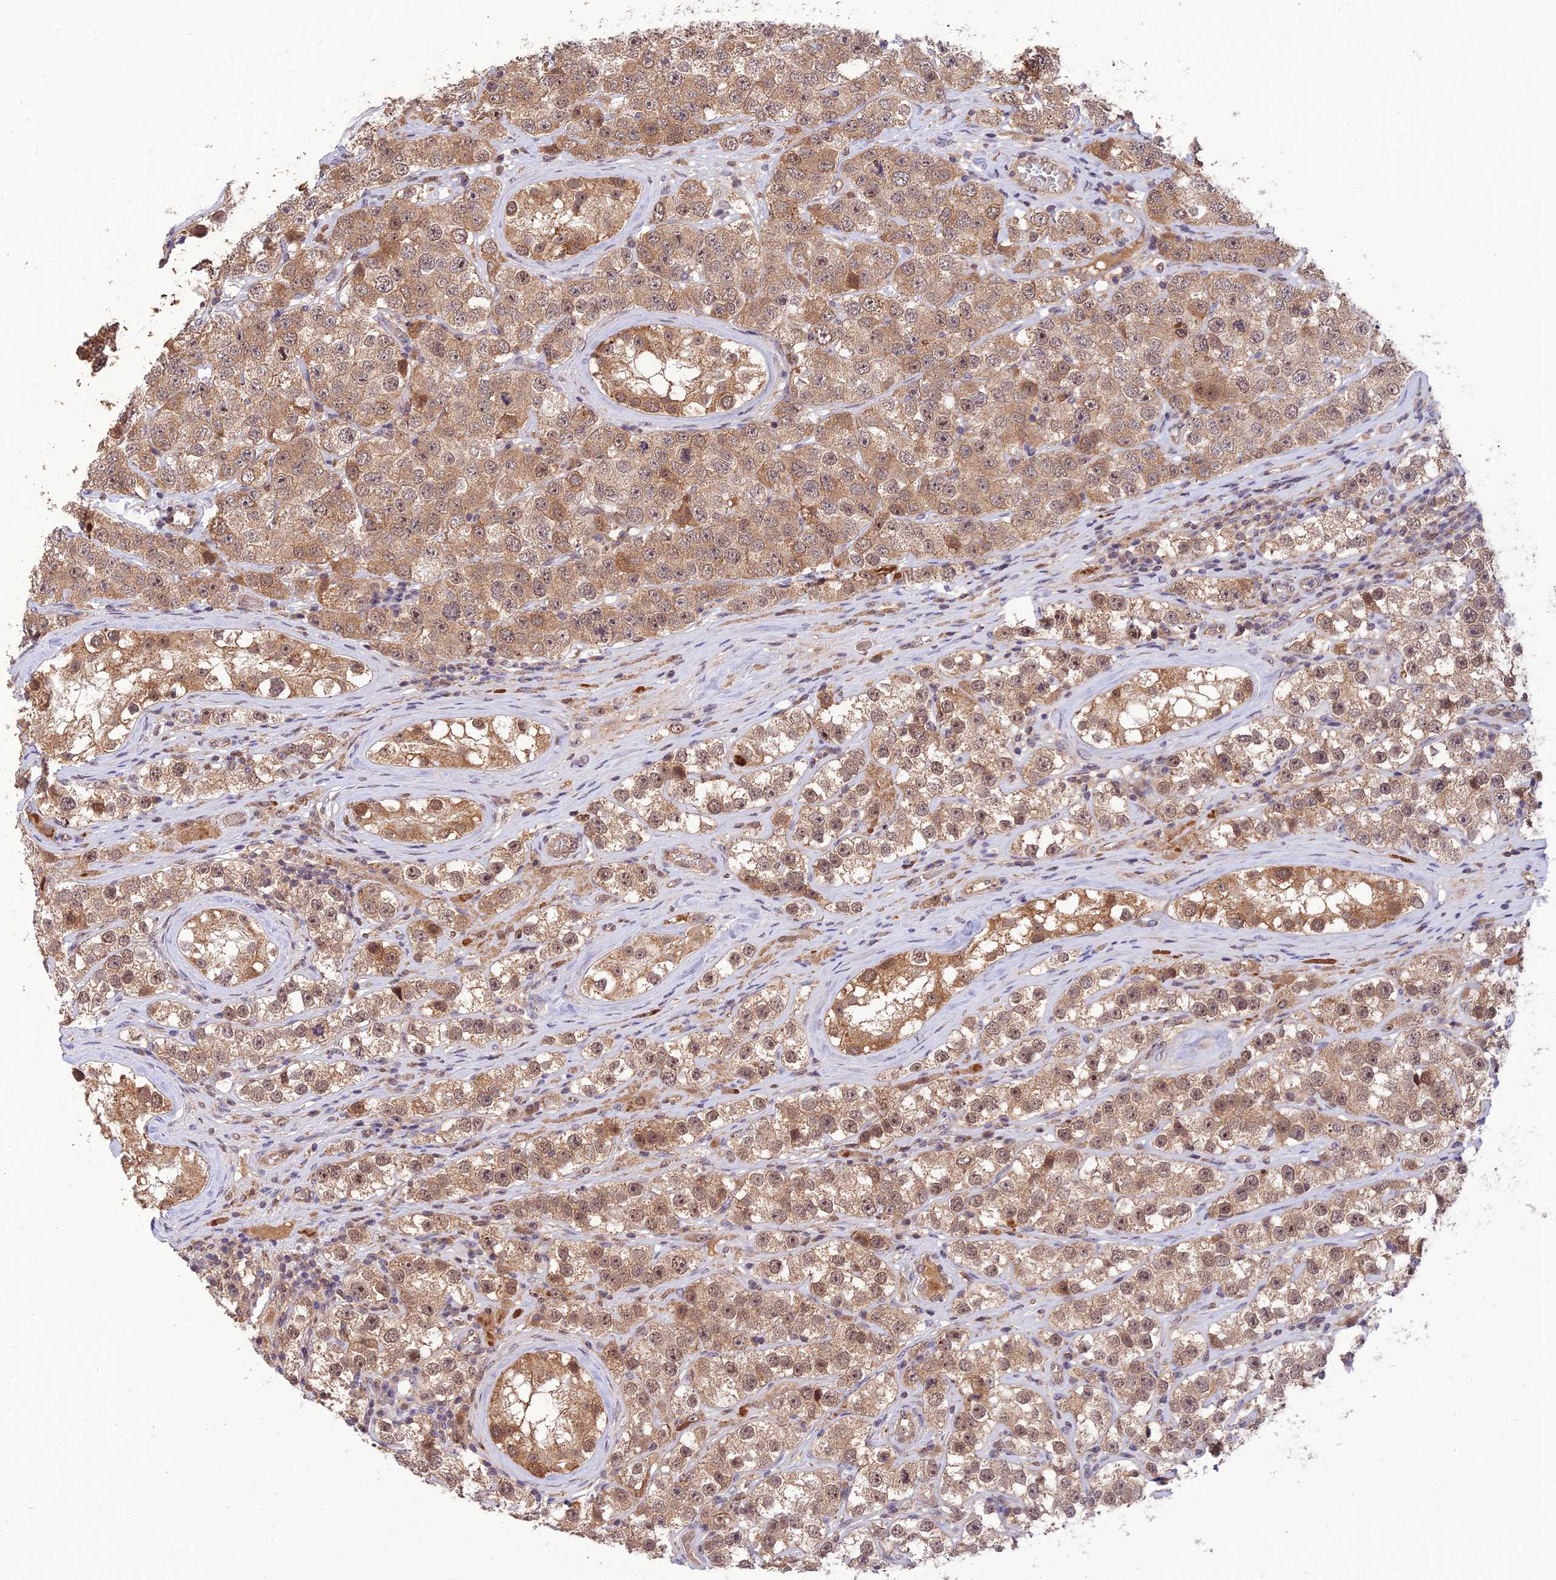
{"staining": {"intensity": "moderate", "quantity": ">75%", "location": "cytoplasmic/membranous,nuclear"}, "tissue": "testis cancer", "cell_type": "Tumor cells", "image_type": "cancer", "snomed": [{"axis": "morphology", "description": "Seminoma, NOS"}, {"axis": "topography", "description": "Testis"}], "caption": "Seminoma (testis) tissue shows moderate cytoplasmic/membranous and nuclear expression in approximately >75% of tumor cells", "gene": "REV1", "patient": {"sex": "male", "age": 28}}